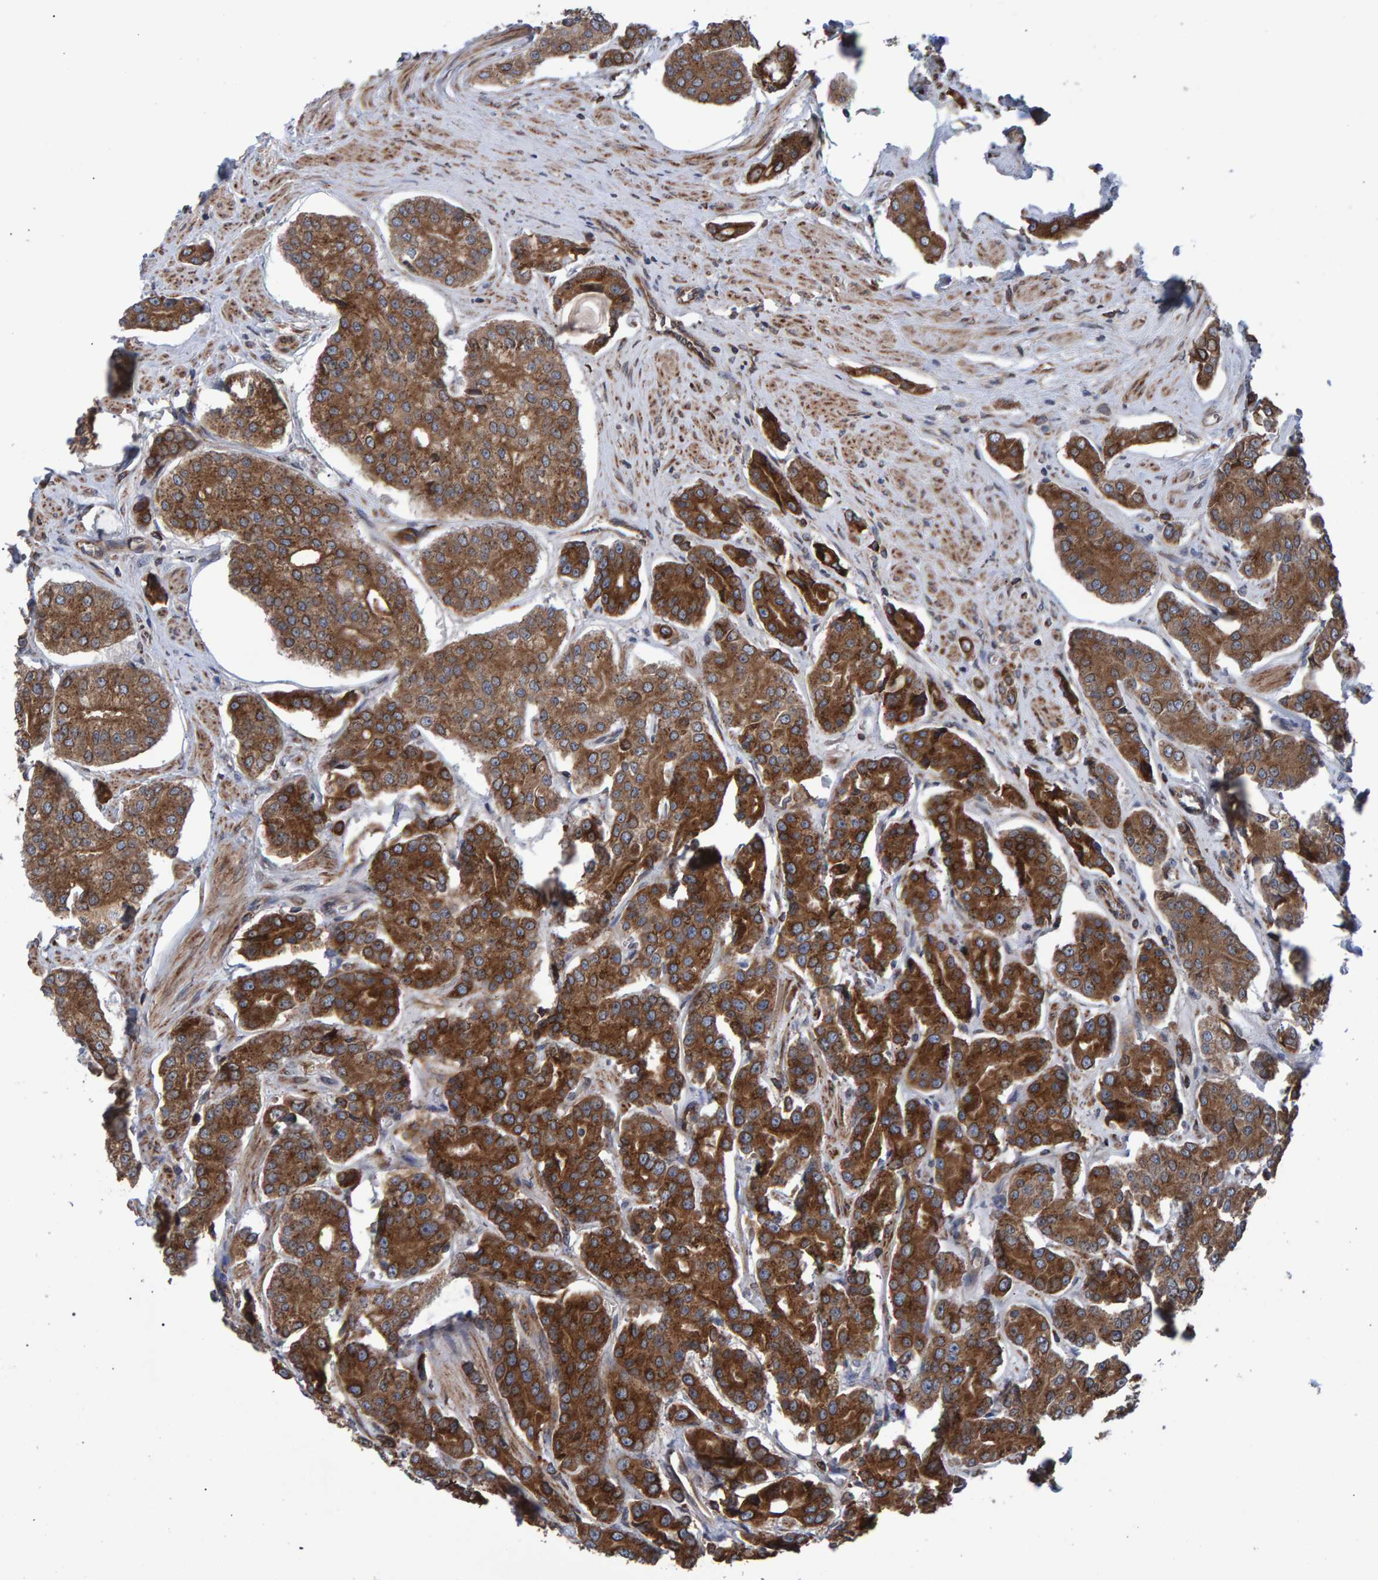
{"staining": {"intensity": "strong", "quantity": ">75%", "location": "cytoplasmic/membranous"}, "tissue": "prostate cancer", "cell_type": "Tumor cells", "image_type": "cancer", "snomed": [{"axis": "morphology", "description": "Adenocarcinoma, High grade"}, {"axis": "topography", "description": "Prostate"}], "caption": "Adenocarcinoma (high-grade) (prostate) tissue demonstrates strong cytoplasmic/membranous staining in approximately >75% of tumor cells", "gene": "FAM117A", "patient": {"sex": "male", "age": 71}}